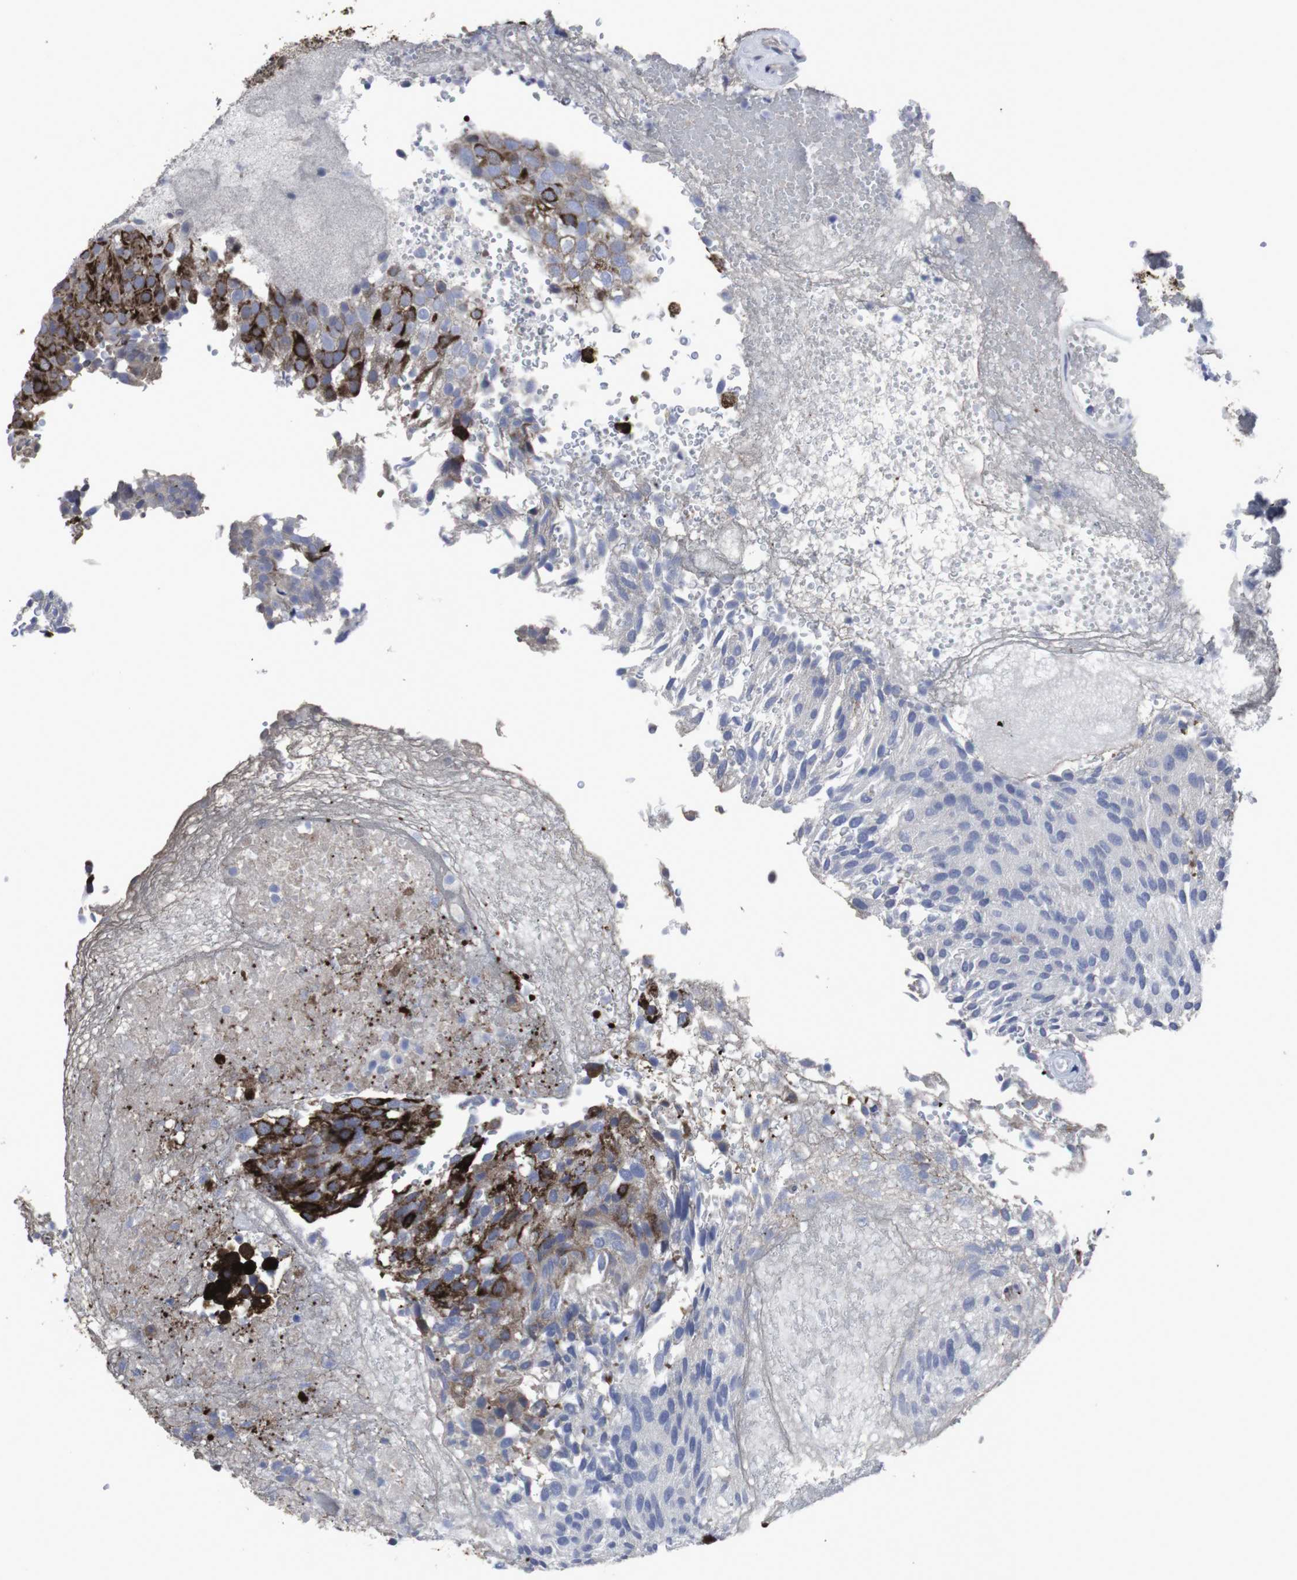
{"staining": {"intensity": "strong", "quantity": "25%-75%", "location": "cytoplasmic/membranous"}, "tissue": "urothelial cancer", "cell_type": "Tumor cells", "image_type": "cancer", "snomed": [{"axis": "morphology", "description": "Urothelial carcinoma, Low grade"}, {"axis": "topography", "description": "Urinary bladder"}], "caption": "Urothelial carcinoma (low-grade) stained with DAB immunohistochemistry exhibits high levels of strong cytoplasmic/membranous staining in approximately 25%-75% of tumor cells.", "gene": "SNCG", "patient": {"sex": "male", "age": 78}}